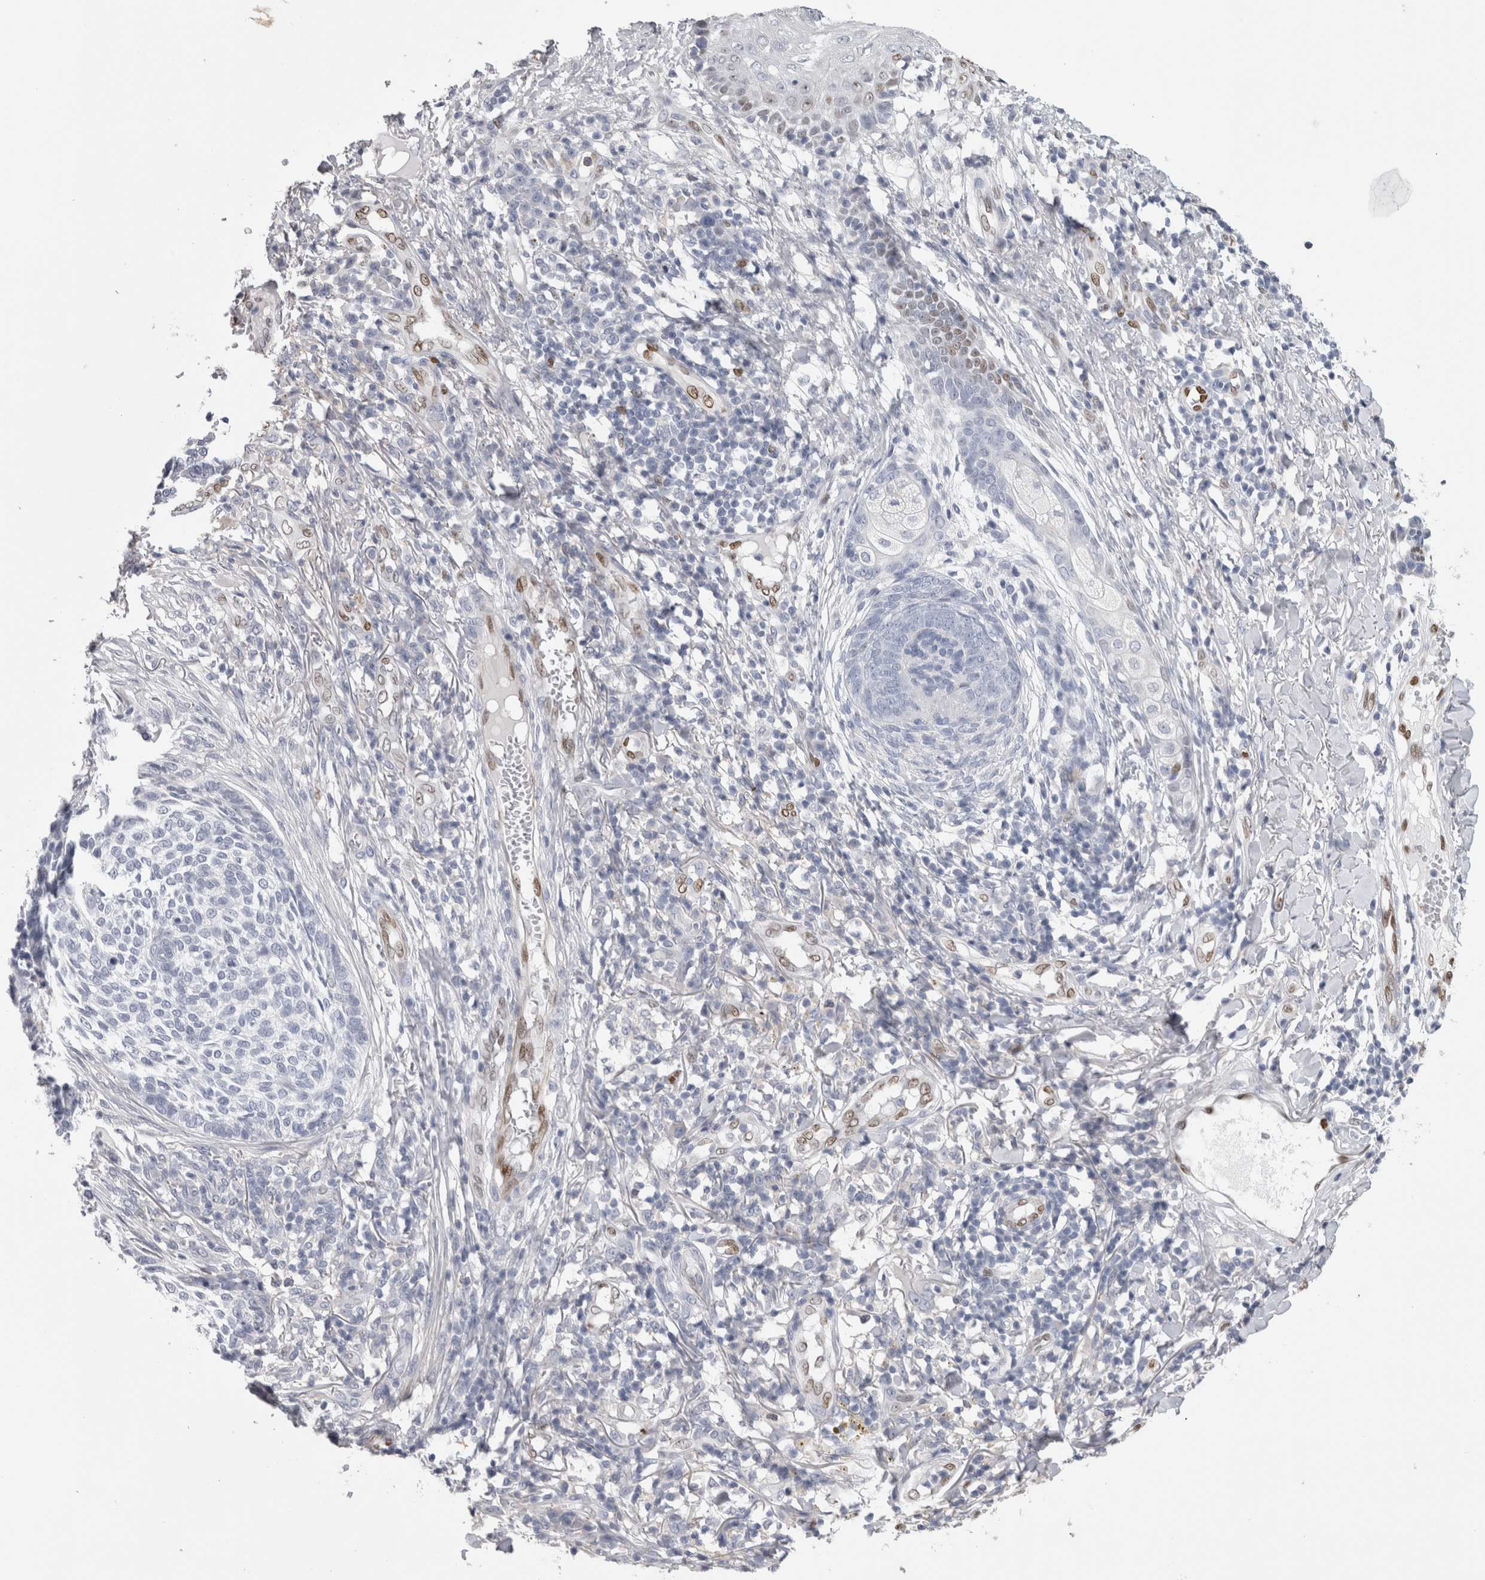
{"staining": {"intensity": "negative", "quantity": "none", "location": "none"}, "tissue": "skin cancer", "cell_type": "Tumor cells", "image_type": "cancer", "snomed": [{"axis": "morphology", "description": "Basal cell carcinoma"}, {"axis": "topography", "description": "Skin"}], "caption": "DAB immunohistochemical staining of skin cancer (basal cell carcinoma) displays no significant expression in tumor cells. Brightfield microscopy of IHC stained with DAB (3,3'-diaminobenzidine) (brown) and hematoxylin (blue), captured at high magnification.", "gene": "IL33", "patient": {"sex": "female", "age": 64}}